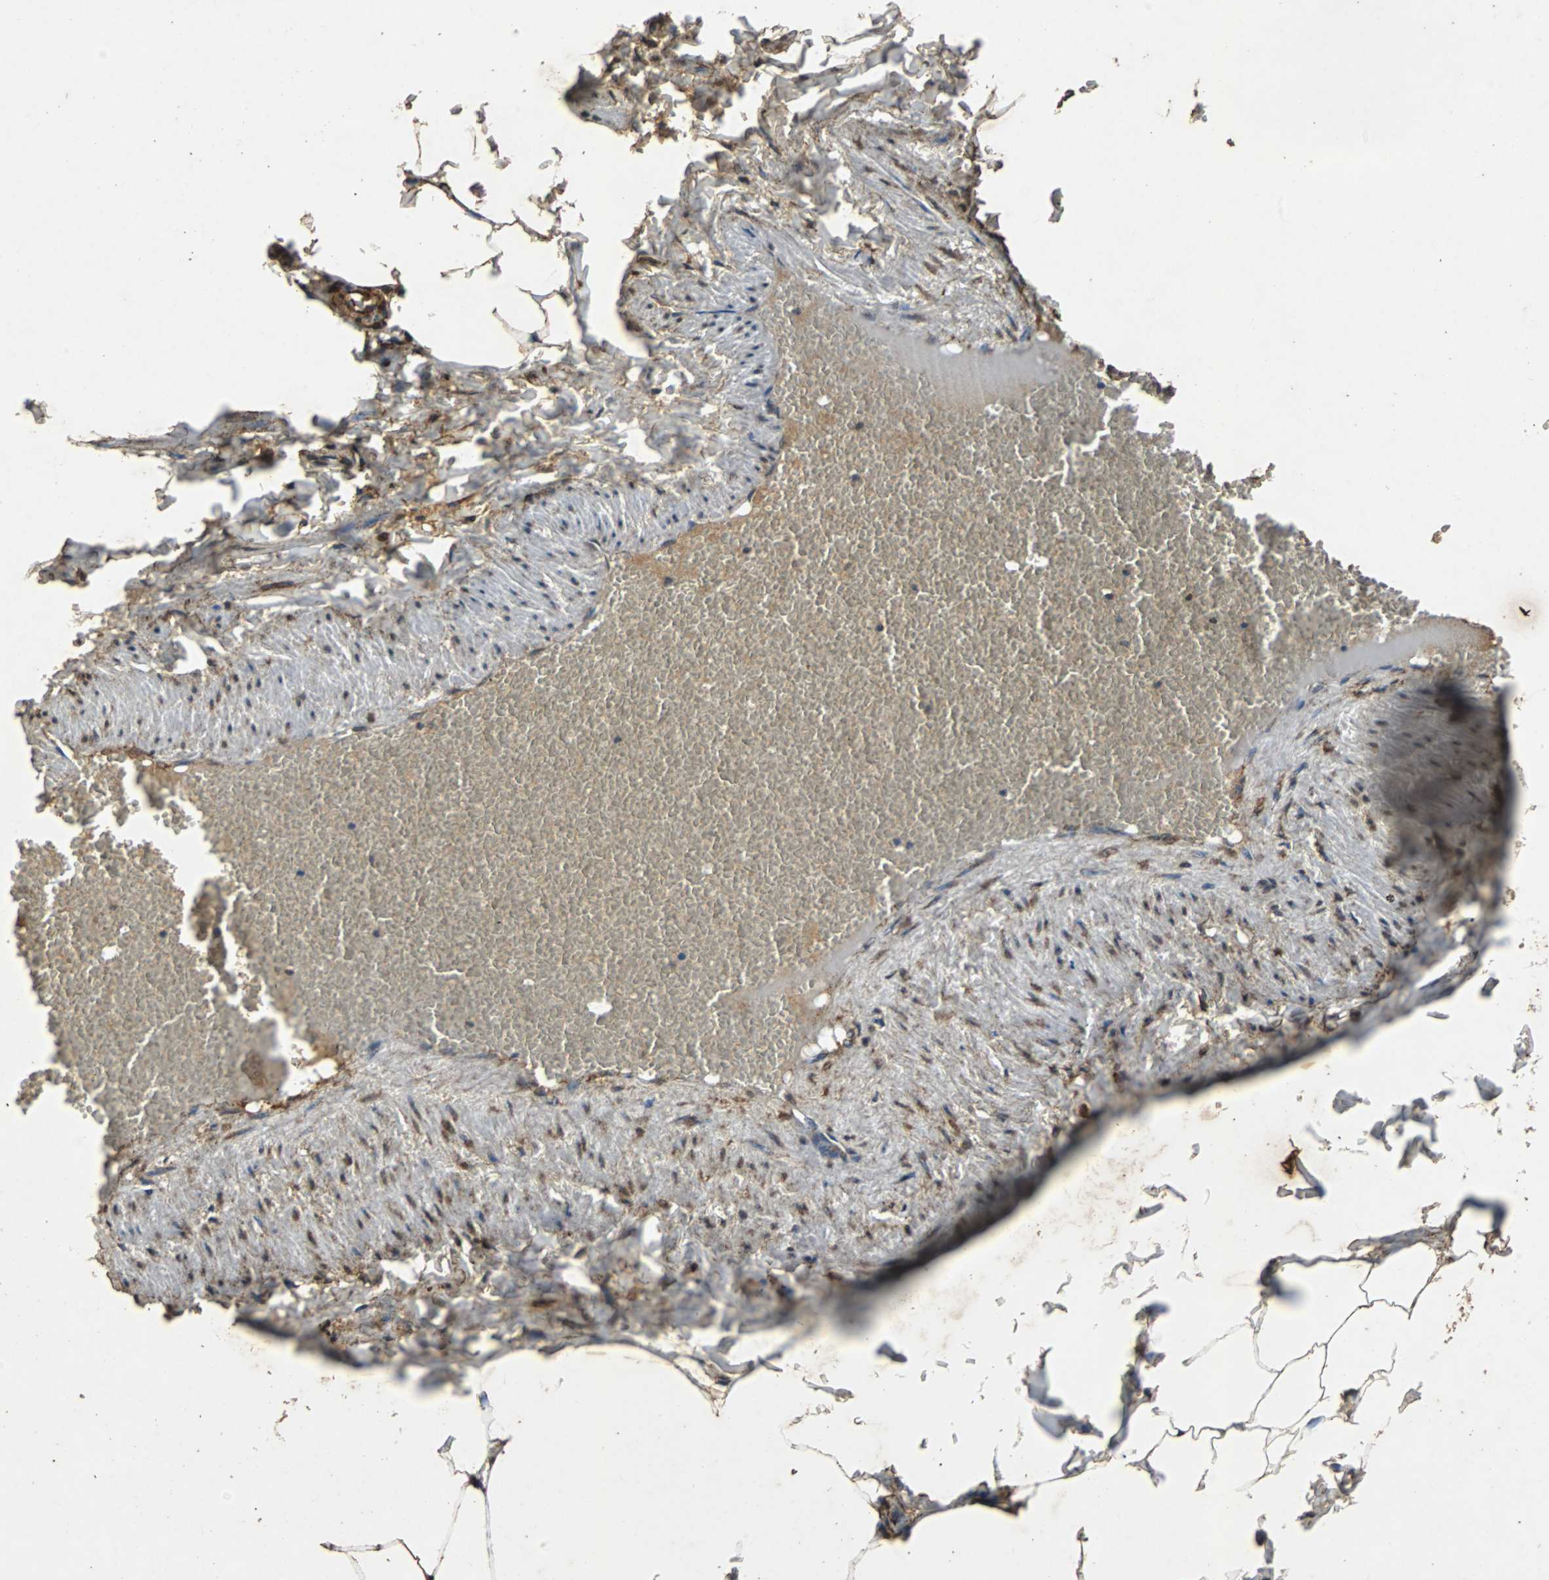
{"staining": {"intensity": "strong", "quantity": ">75%", "location": "cytoplasmic/membranous"}, "tissue": "adipose tissue", "cell_type": "Adipocytes", "image_type": "normal", "snomed": [{"axis": "morphology", "description": "Normal tissue, NOS"}, {"axis": "topography", "description": "Vascular tissue"}], "caption": "A brown stain highlights strong cytoplasmic/membranous expression of a protein in adipocytes of normal human adipose tissue.", "gene": "NAA10", "patient": {"sex": "male", "age": 41}}